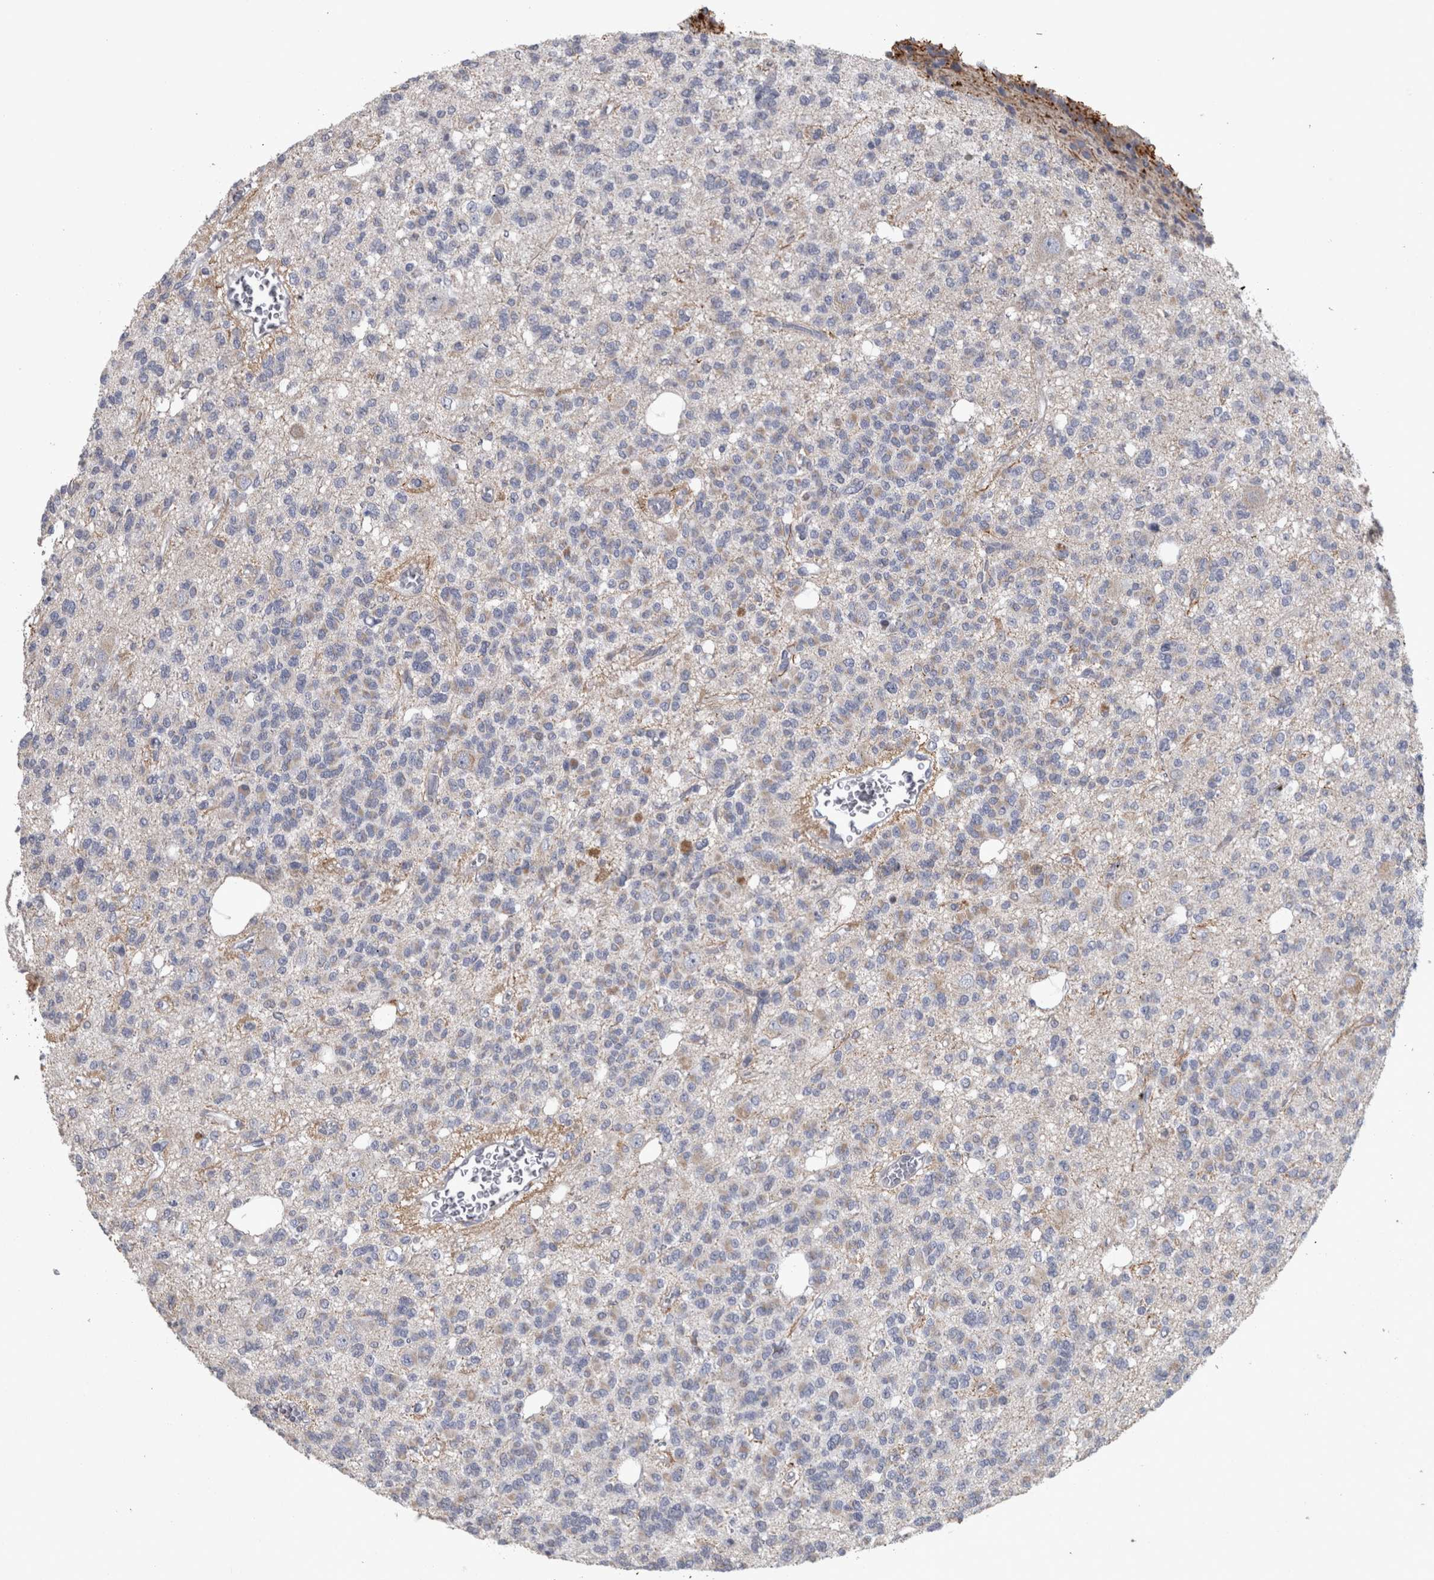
{"staining": {"intensity": "weak", "quantity": "<25%", "location": "cytoplasmic/membranous"}, "tissue": "glioma", "cell_type": "Tumor cells", "image_type": "cancer", "snomed": [{"axis": "morphology", "description": "Glioma, malignant, Low grade"}, {"axis": "topography", "description": "Brain"}], "caption": "An immunohistochemistry (IHC) photomicrograph of glioma is shown. There is no staining in tumor cells of glioma.", "gene": "DBT", "patient": {"sex": "male", "age": 38}}